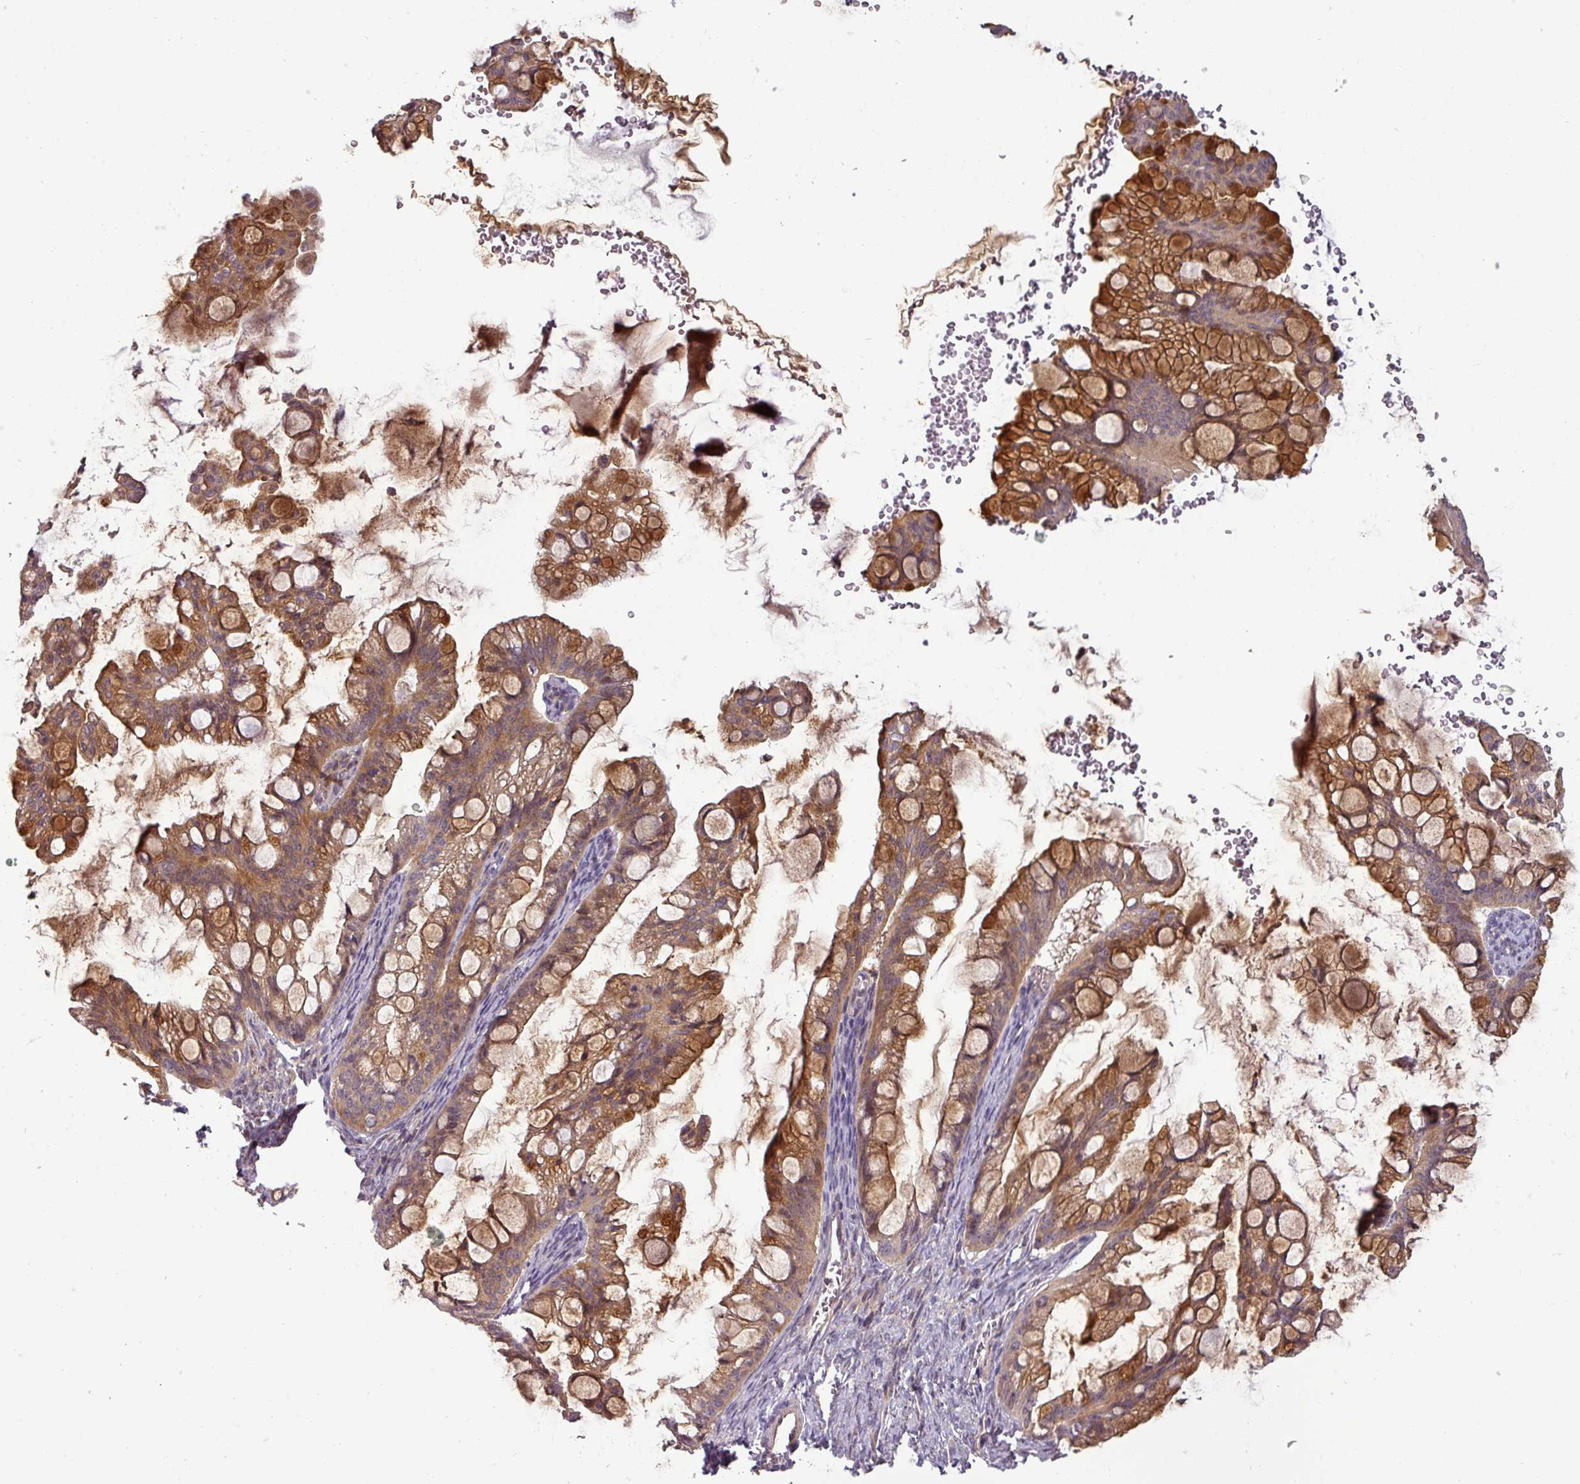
{"staining": {"intensity": "moderate", "quantity": "25%-75%", "location": "cytoplasmic/membranous"}, "tissue": "ovarian cancer", "cell_type": "Tumor cells", "image_type": "cancer", "snomed": [{"axis": "morphology", "description": "Cystadenocarcinoma, mucinous, NOS"}, {"axis": "topography", "description": "Ovary"}], "caption": "A medium amount of moderate cytoplasmic/membranous expression is appreciated in about 25%-75% of tumor cells in mucinous cystadenocarcinoma (ovarian) tissue.", "gene": "NIN", "patient": {"sex": "female", "age": 73}}